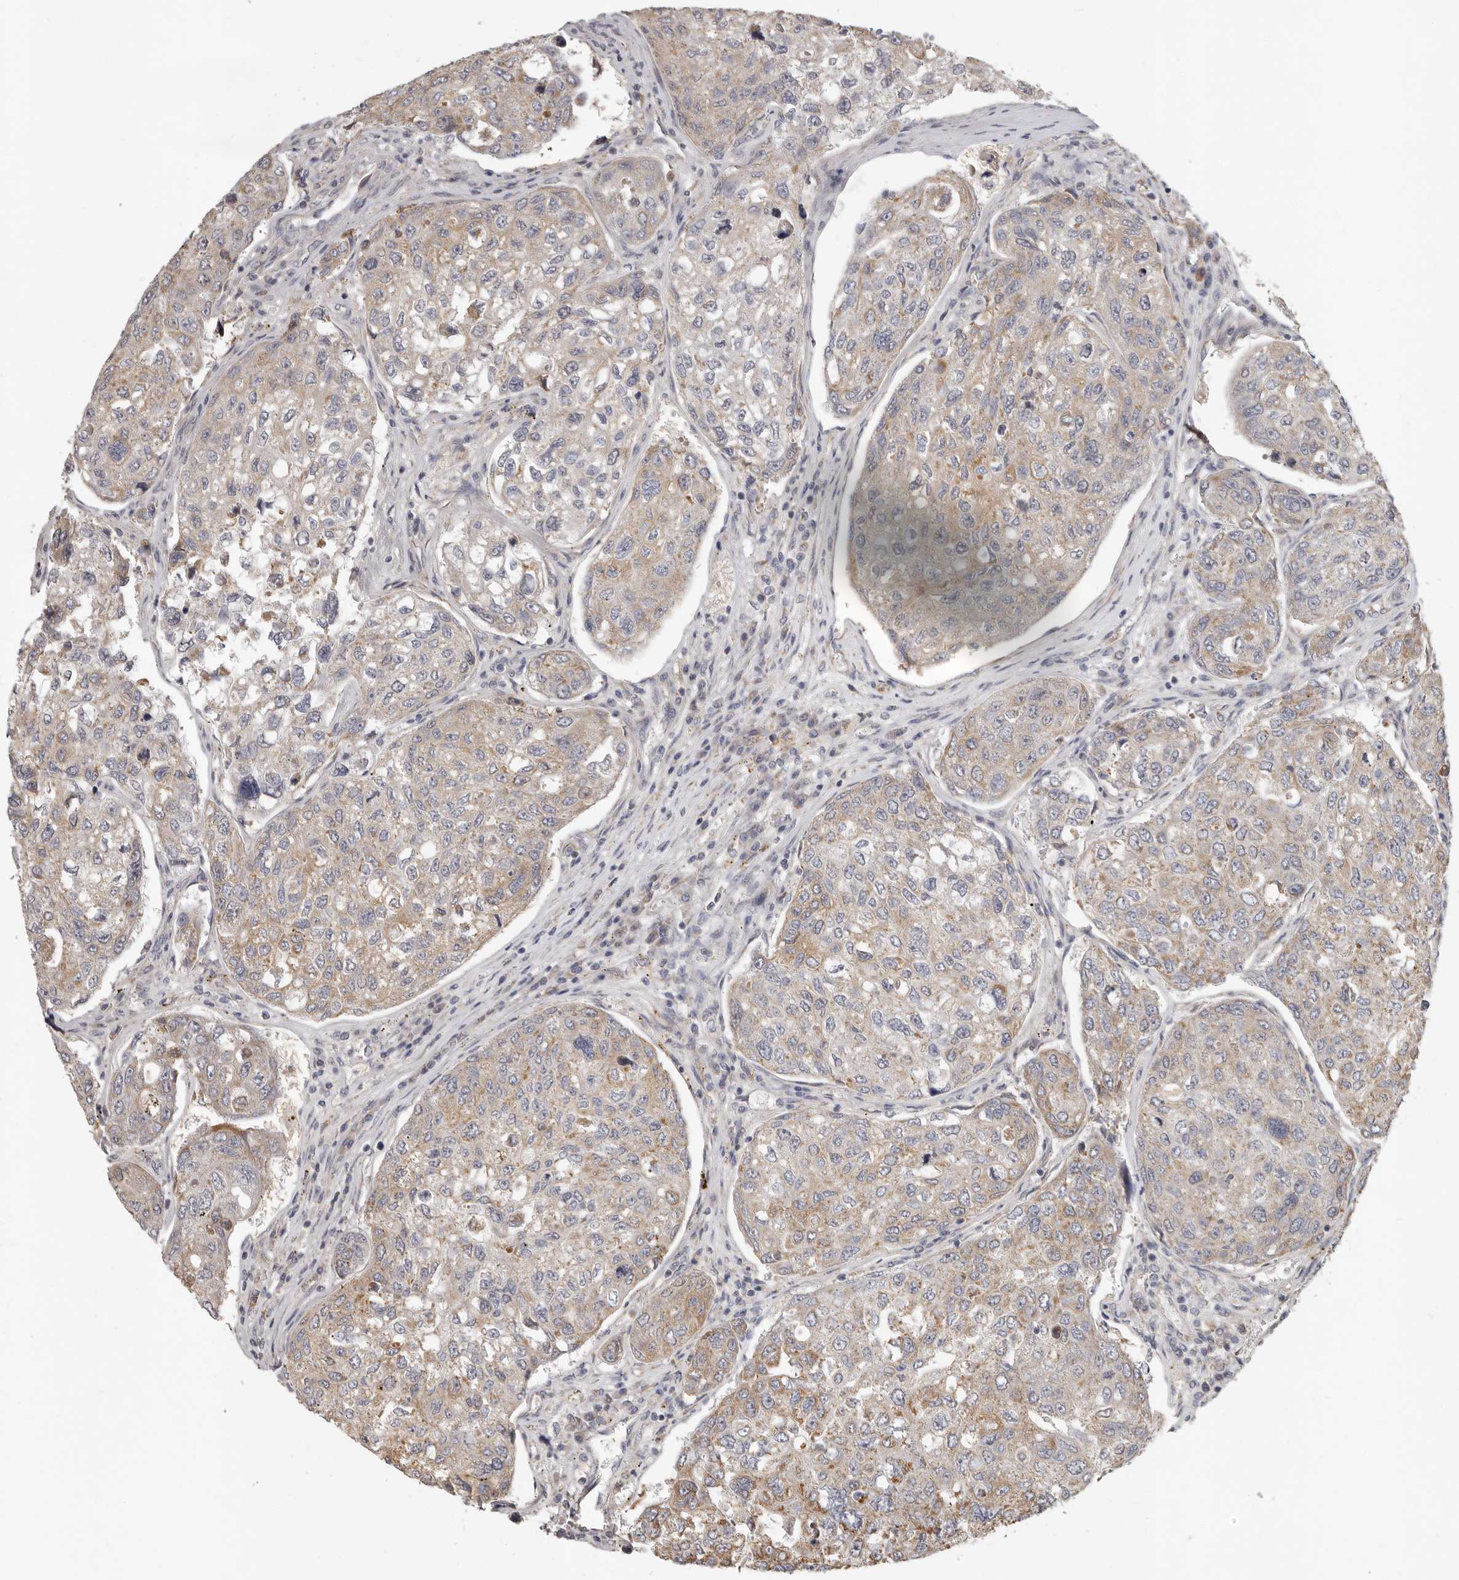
{"staining": {"intensity": "weak", "quantity": "25%-75%", "location": "cytoplasmic/membranous"}, "tissue": "urothelial cancer", "cell_type": "Tumor cells", "image_type": "cancer", "snomed": [{"axis": "morphology", "description": "Urothelial carcinoma, High grade"}, {"axis": "topography", "description": "Lymph node"}, {"axis": "topography", "description": "Urinary bladder"}], "caption": "Urothelial carcinoma (high-grade) stained with IHC reveals weak cytoplasmic/membranous staining in about 25%-75% of tumor cells.", "gene": "UNK", "patient": {"sex": "male", "age": 51}}